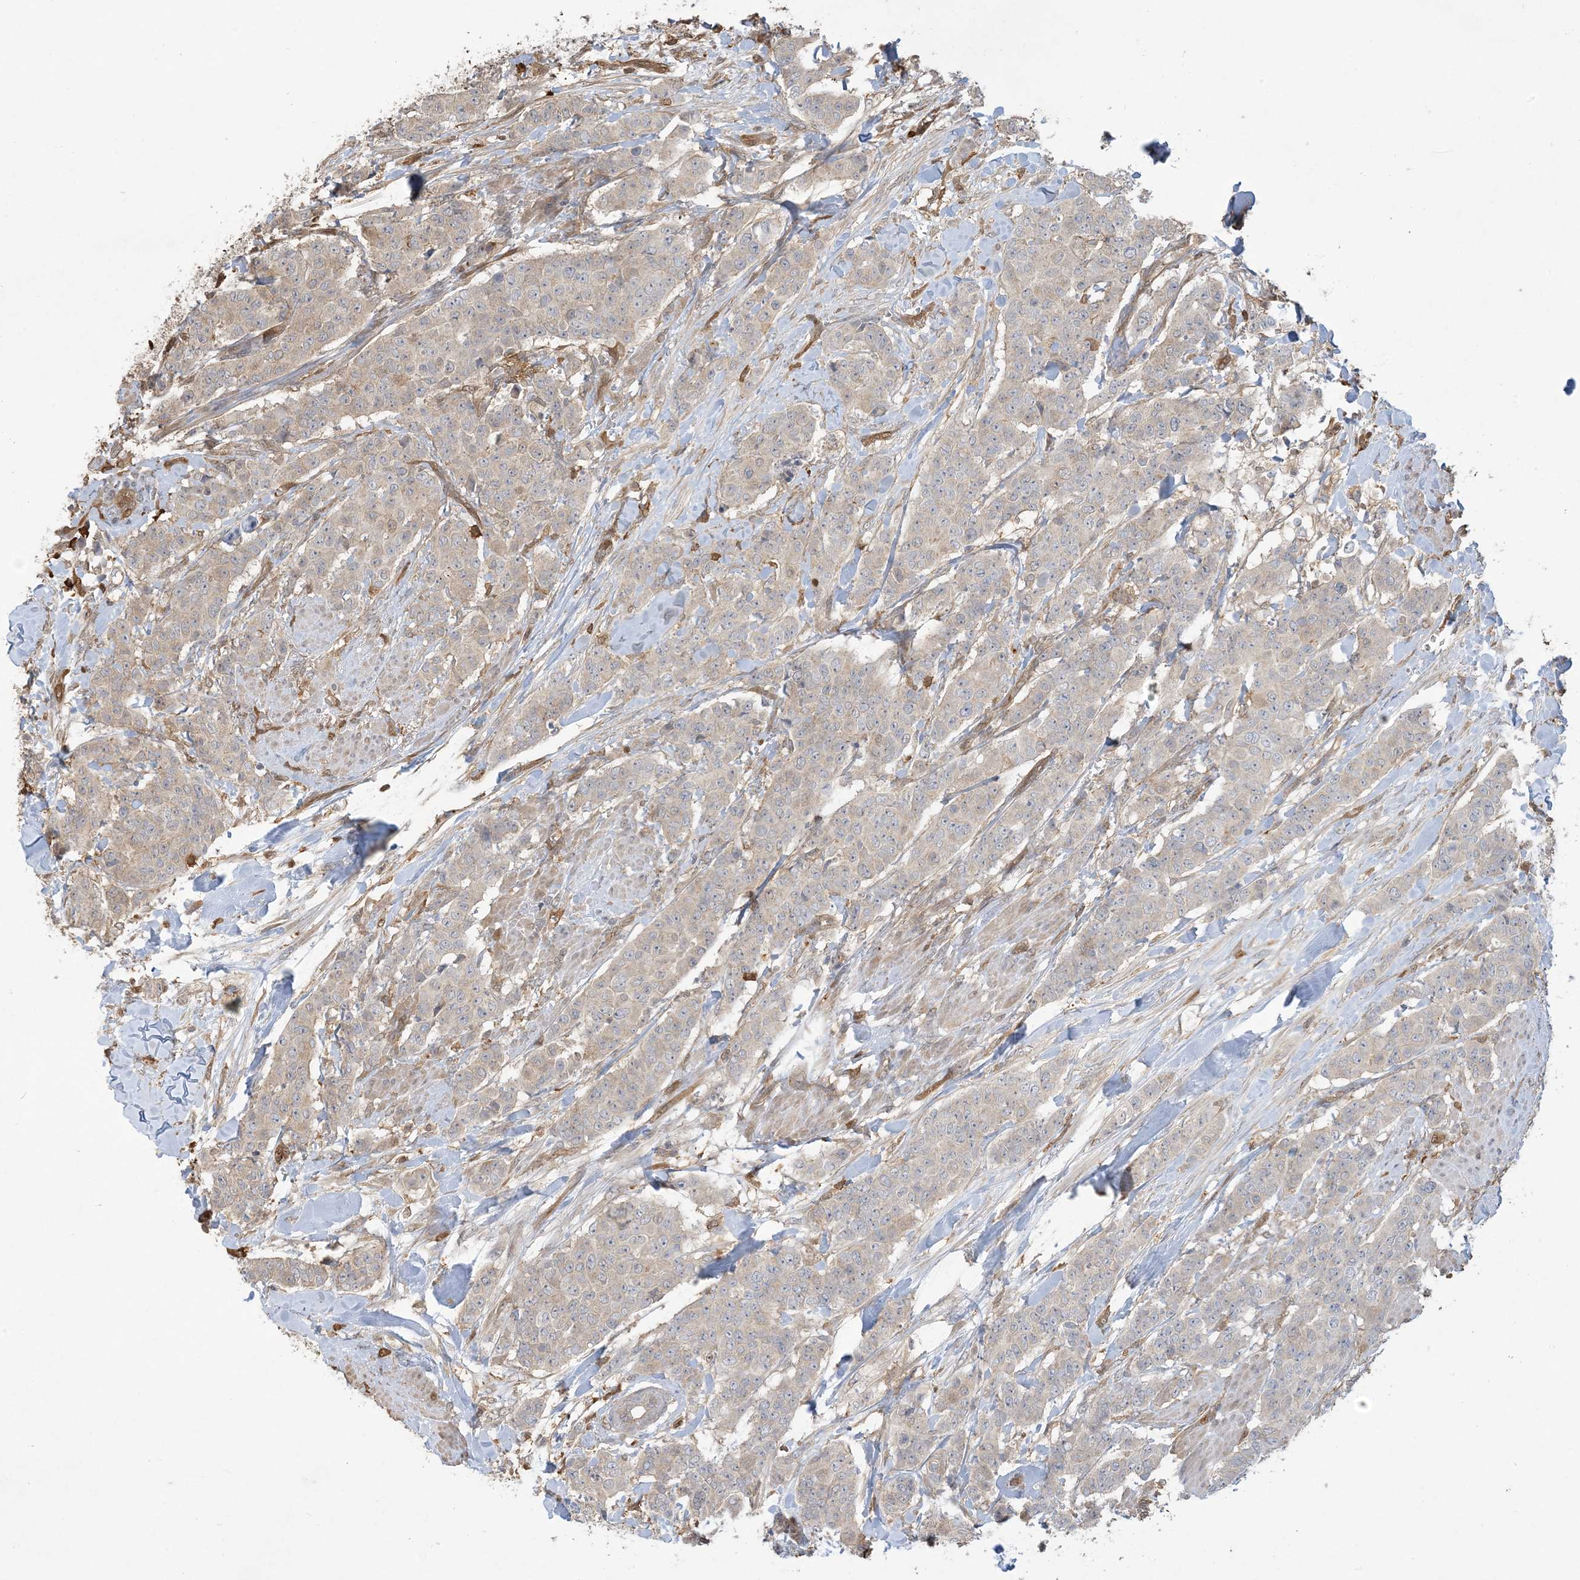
{"staining": {"intensity": "weak", "quantity": "25%-75%", "location": "cytoplasmic/membranous"}, "tissue": "breast cancer", "cell_type": "Tumor cells", "image_type": "cancer", "snomed": [{"axis": "morphology", "description": "Duct carcinoma"}, {"axis": "topography", "description": "Breast"}], "caption": "Invasive ductal carcinoma (breast) was stained to show a protein in brown. There is low levels of weak cytoplasmic/membranous positivity in approximately 25%-75% of tumor cells. Nuclei are stained in blue.", "gene": "TMSB4X", "patient": {"sex": "female", "age": 40}}